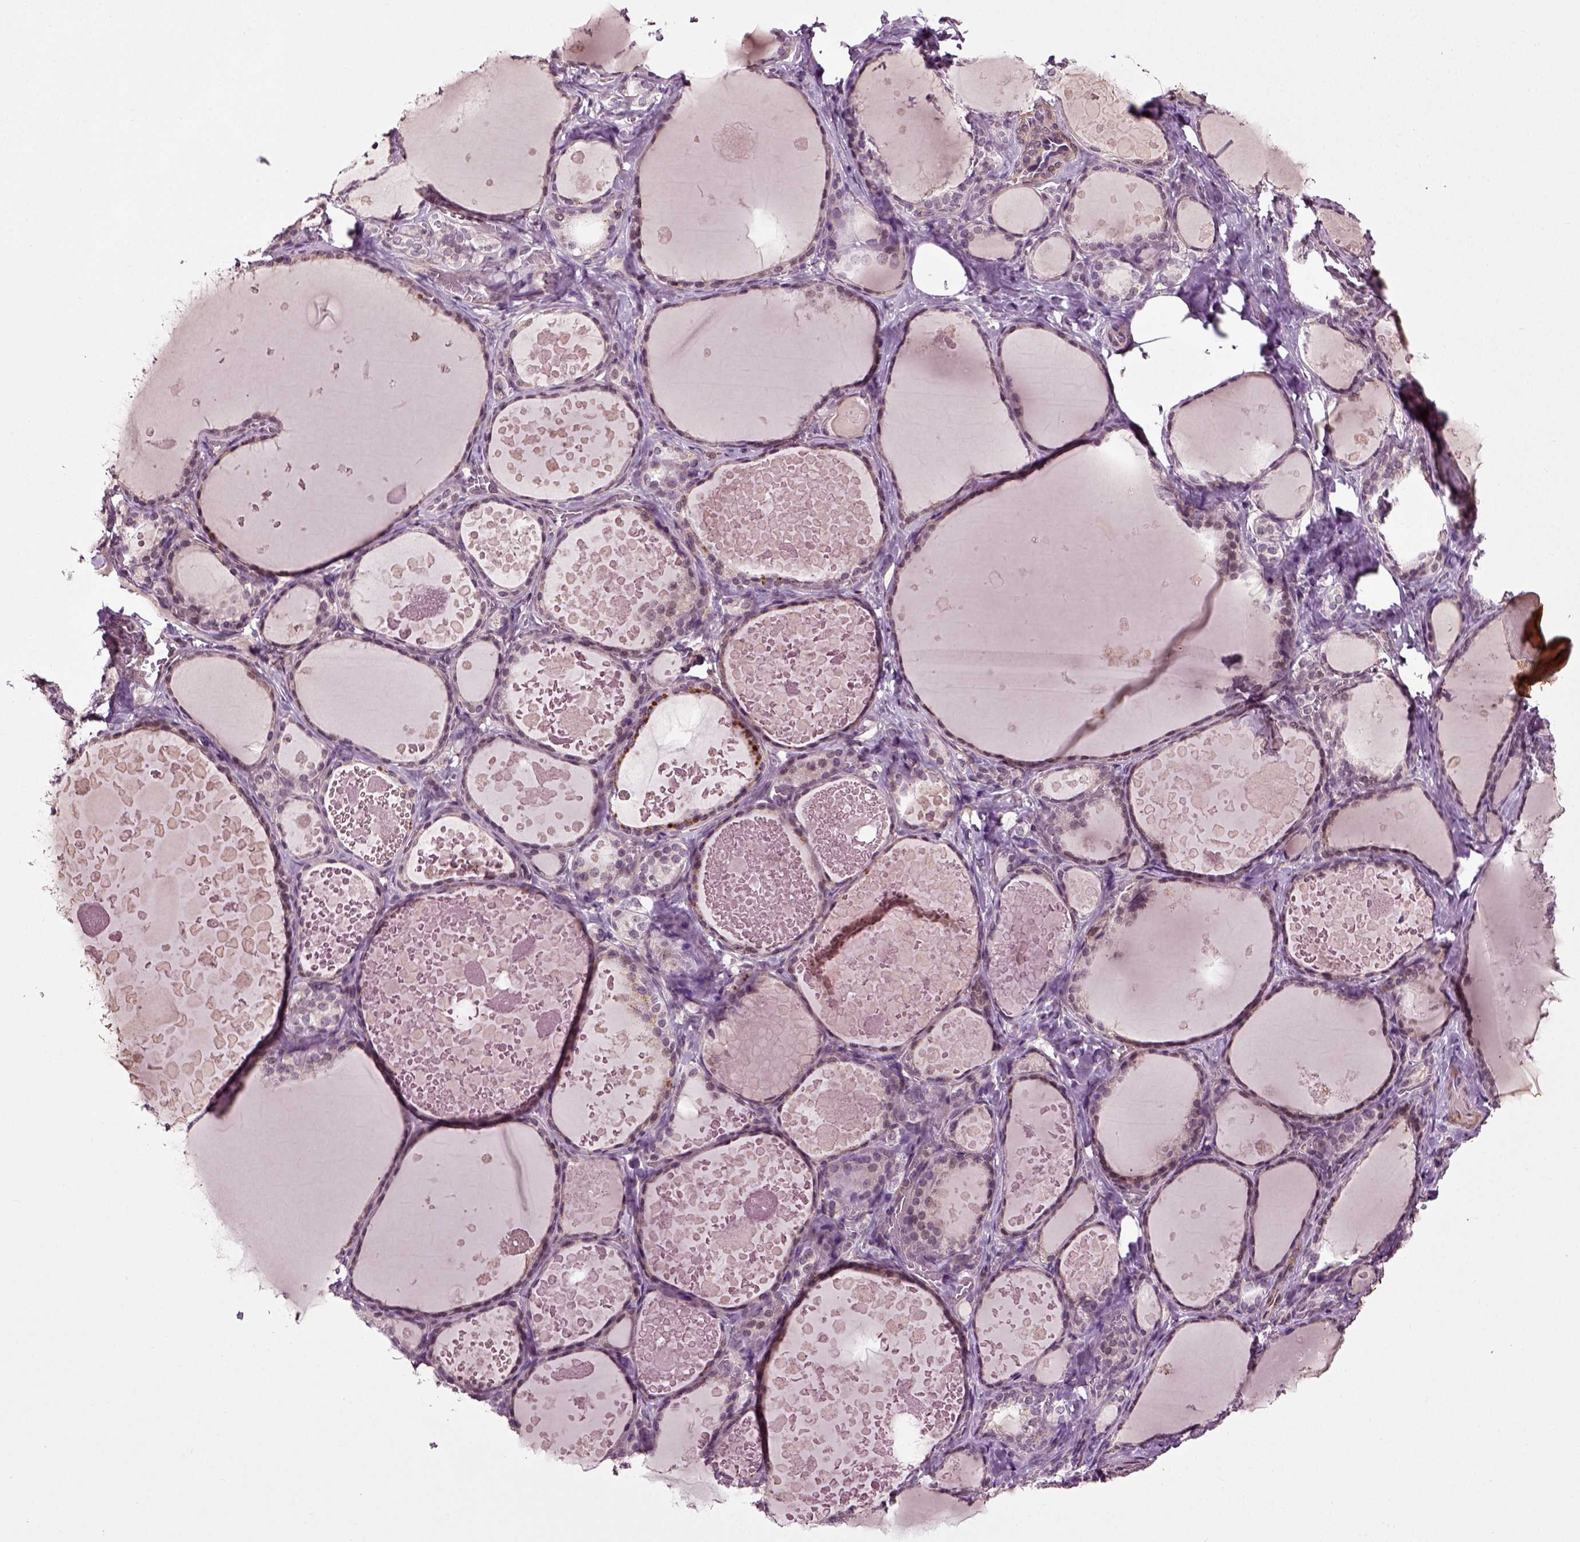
{"staining": {"intensity": "moderate", "quantity": "25%-75%", "location": "nuclear"}, "tissue": "thyroid gland", "cell_type": "Glandular cells", "image_type": "normal", "snomed": [{"axis": "morphology", "description": "Normal tissue, NOS"}, {"axis": "topography", "description": "Thyroid gland"}], "caption": "A high-resolution photomicrograph shows immunohistochemistry staining of unremarkable thyroid gland, which displays moderate nuclear staining in approximately 25%-75% of glandular cells.", "gene": "KNSTRN", "patient": {"sex": "female", "age": 56}}